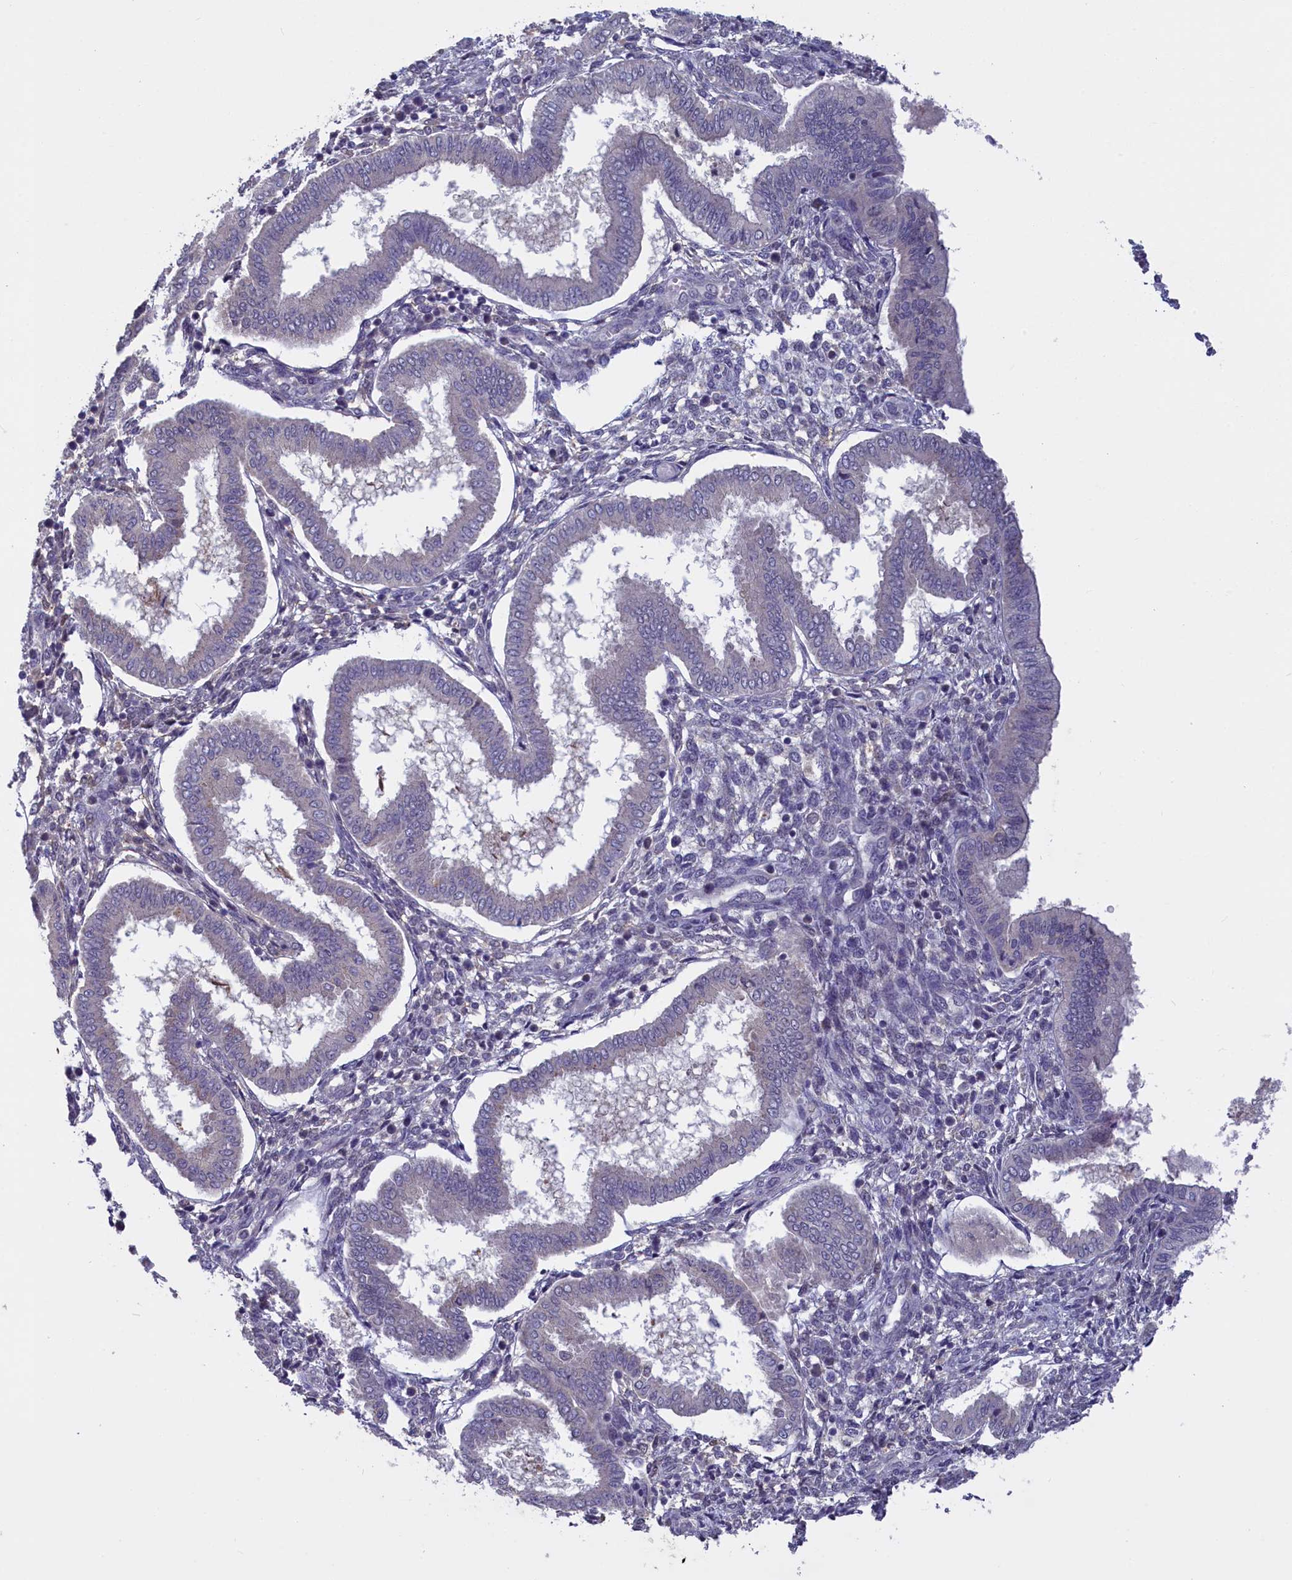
{"staining": {"intensity": "negative", "quantity": "none", "location": "none"}, "tissue": "endometrium", "cell_type": "Cells in endometrial stroma", "image_type": "normal", "snomed": [{"axis": "morphology", "description": "Normal tissue, NOS"}, {"axis": "topography", "description": "Endometrium"}], "caption": "High power microscopy histopathology image of an IHC photomicrograph of benign endometrium, revealing no significant staining in cells in endometrial stroma. (DAB immunohistochemistry (IHC) visualized using brightfield microscopy, high magnification).", "gene": "UCHL3", "patient": {"sex": "female", "age": 24}}